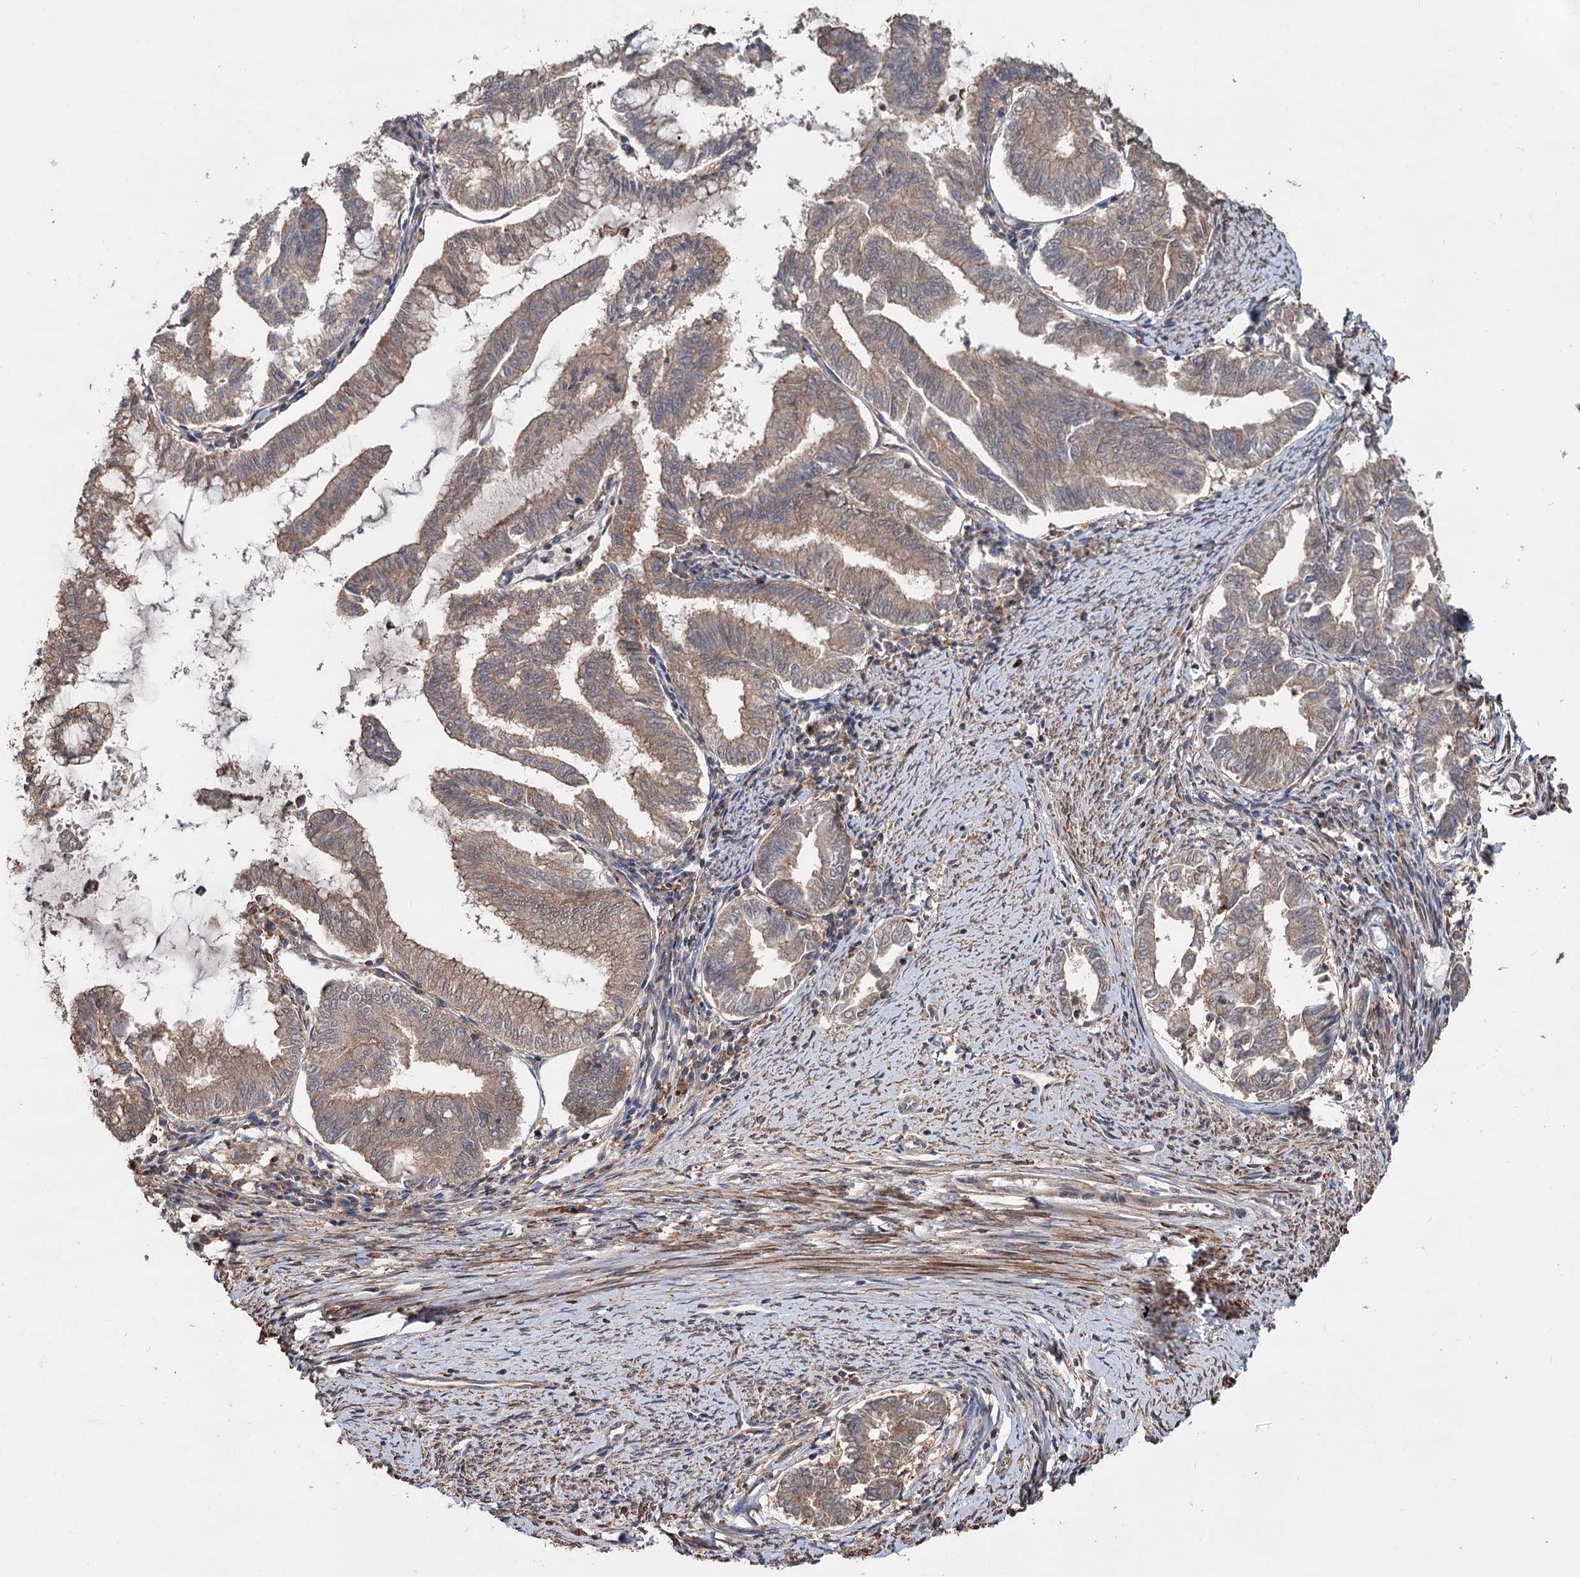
{"staining": {"intensity": "weak", "quantity": ">75%", "location": "cytoplasmic/membranous"}, "tissue": "endometrial cancer", "cell_type": "Tumor cells", "image_type": "cancer", "snomed": [{"axis": "morphology", "description": "Adenocarcinoma, NOS"}, {"axis": "topography", "description": "Endometrium"}], "caption": "Protein staining demonstrates weak cytoplasmic/membranous expression in about >75% of tumor cells in adenocarcinoma (endometrial).", "gene": "GRIP1", "patient": {"sex": "female", "age": 79}}